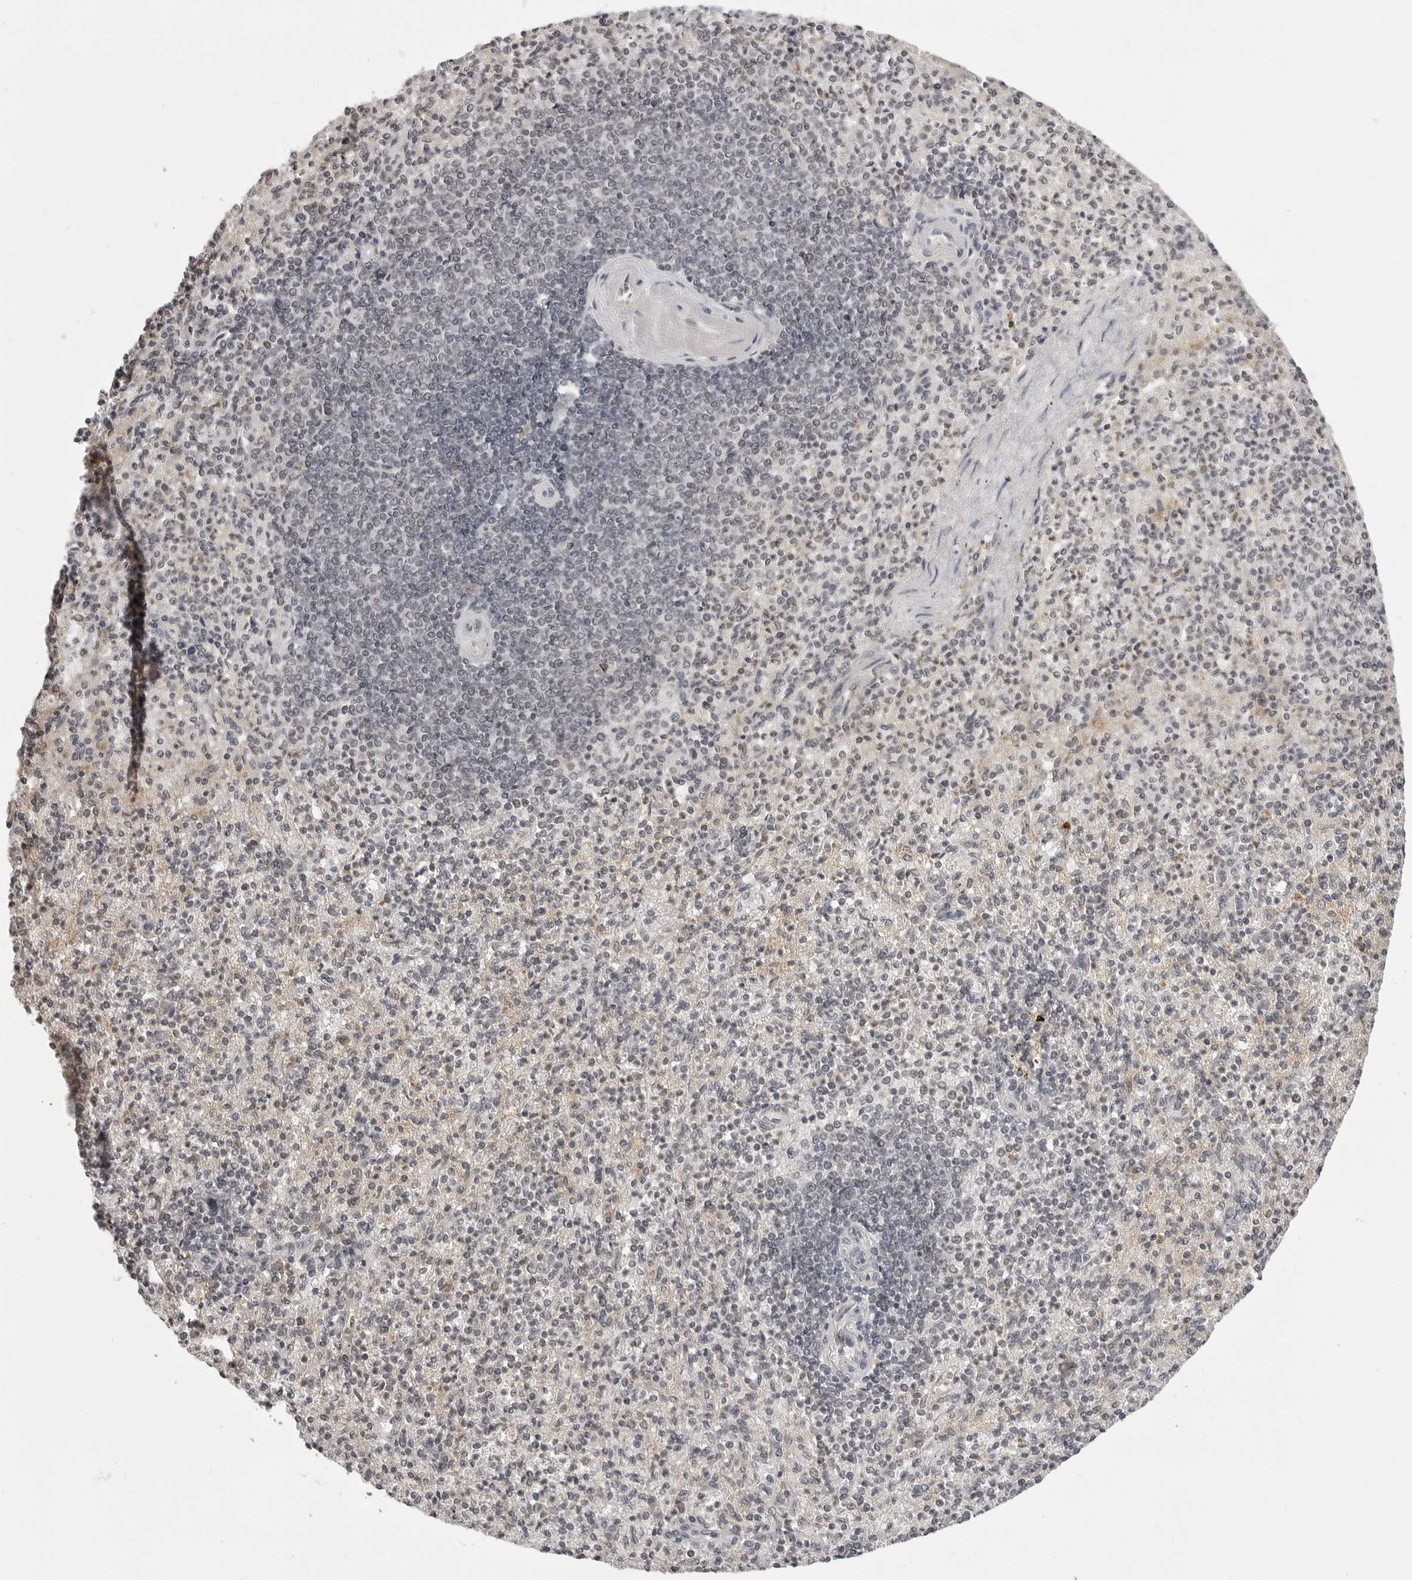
{"staining": {"intensity": "weak", "quantity": "25%-75%", "location": "nuclear"}, "tissue": "spleen", "cell_type": "Cells in red pulp", "image_type": "normal", "snomed": [{"axis": "morphology", "description": "Normal tissue, NOS"}, {"axis": "topography", "description": "Spleen"}], "caption": "Immunohistochemical staining of unremarkable human spleen reveals low levels of weak nuclear expression in about 25%-75% of cells in red pulp.", "gene": "PHF3", "patient": {"sex": "female", "age": 74}}